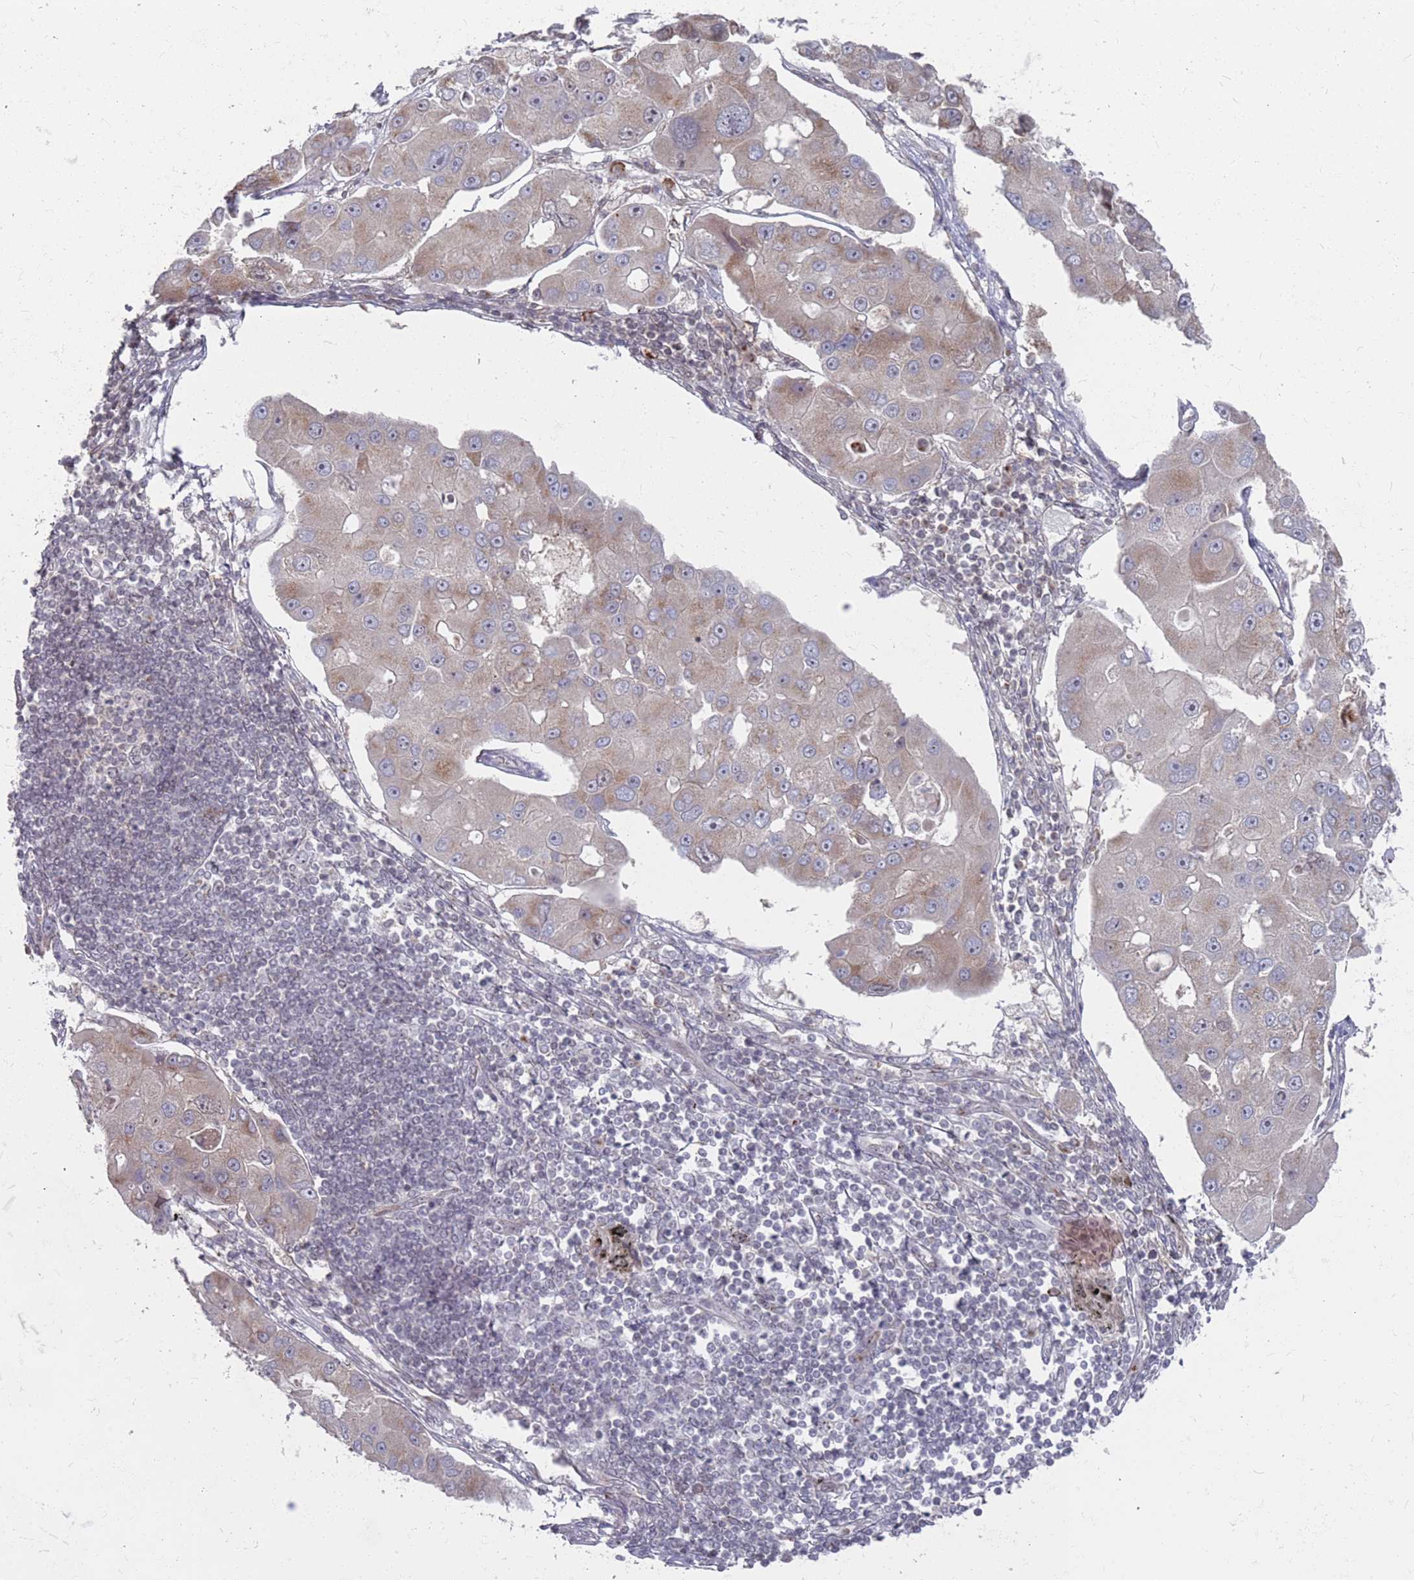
{"staining": {"intensity": "weak", "quantity": "25%-75%", "location": "cytoplasmic/membranous"}, "tissue": "lung cancer", "cell_type": "Tumor cells", "image_type": "cancer", "snomed": [{"axis": "morphology", "description": "Adenocarcinoma, NOS"}, {"axis": "topography", "description": "Lung"}], "caption": "DAB immunohistochemical staining of lung cancer reveals weak cytoplasmic/membranous protein staining in approximately 25%-75% of tumor cells. (Stains: DAB (3,3'-diaminobenzidine) in brown, nuclei in blue, Microscopy: brightfield microscopy at high magnification).", "gene": "FMO4", "patient": {"sex": "female", "age": 54}}